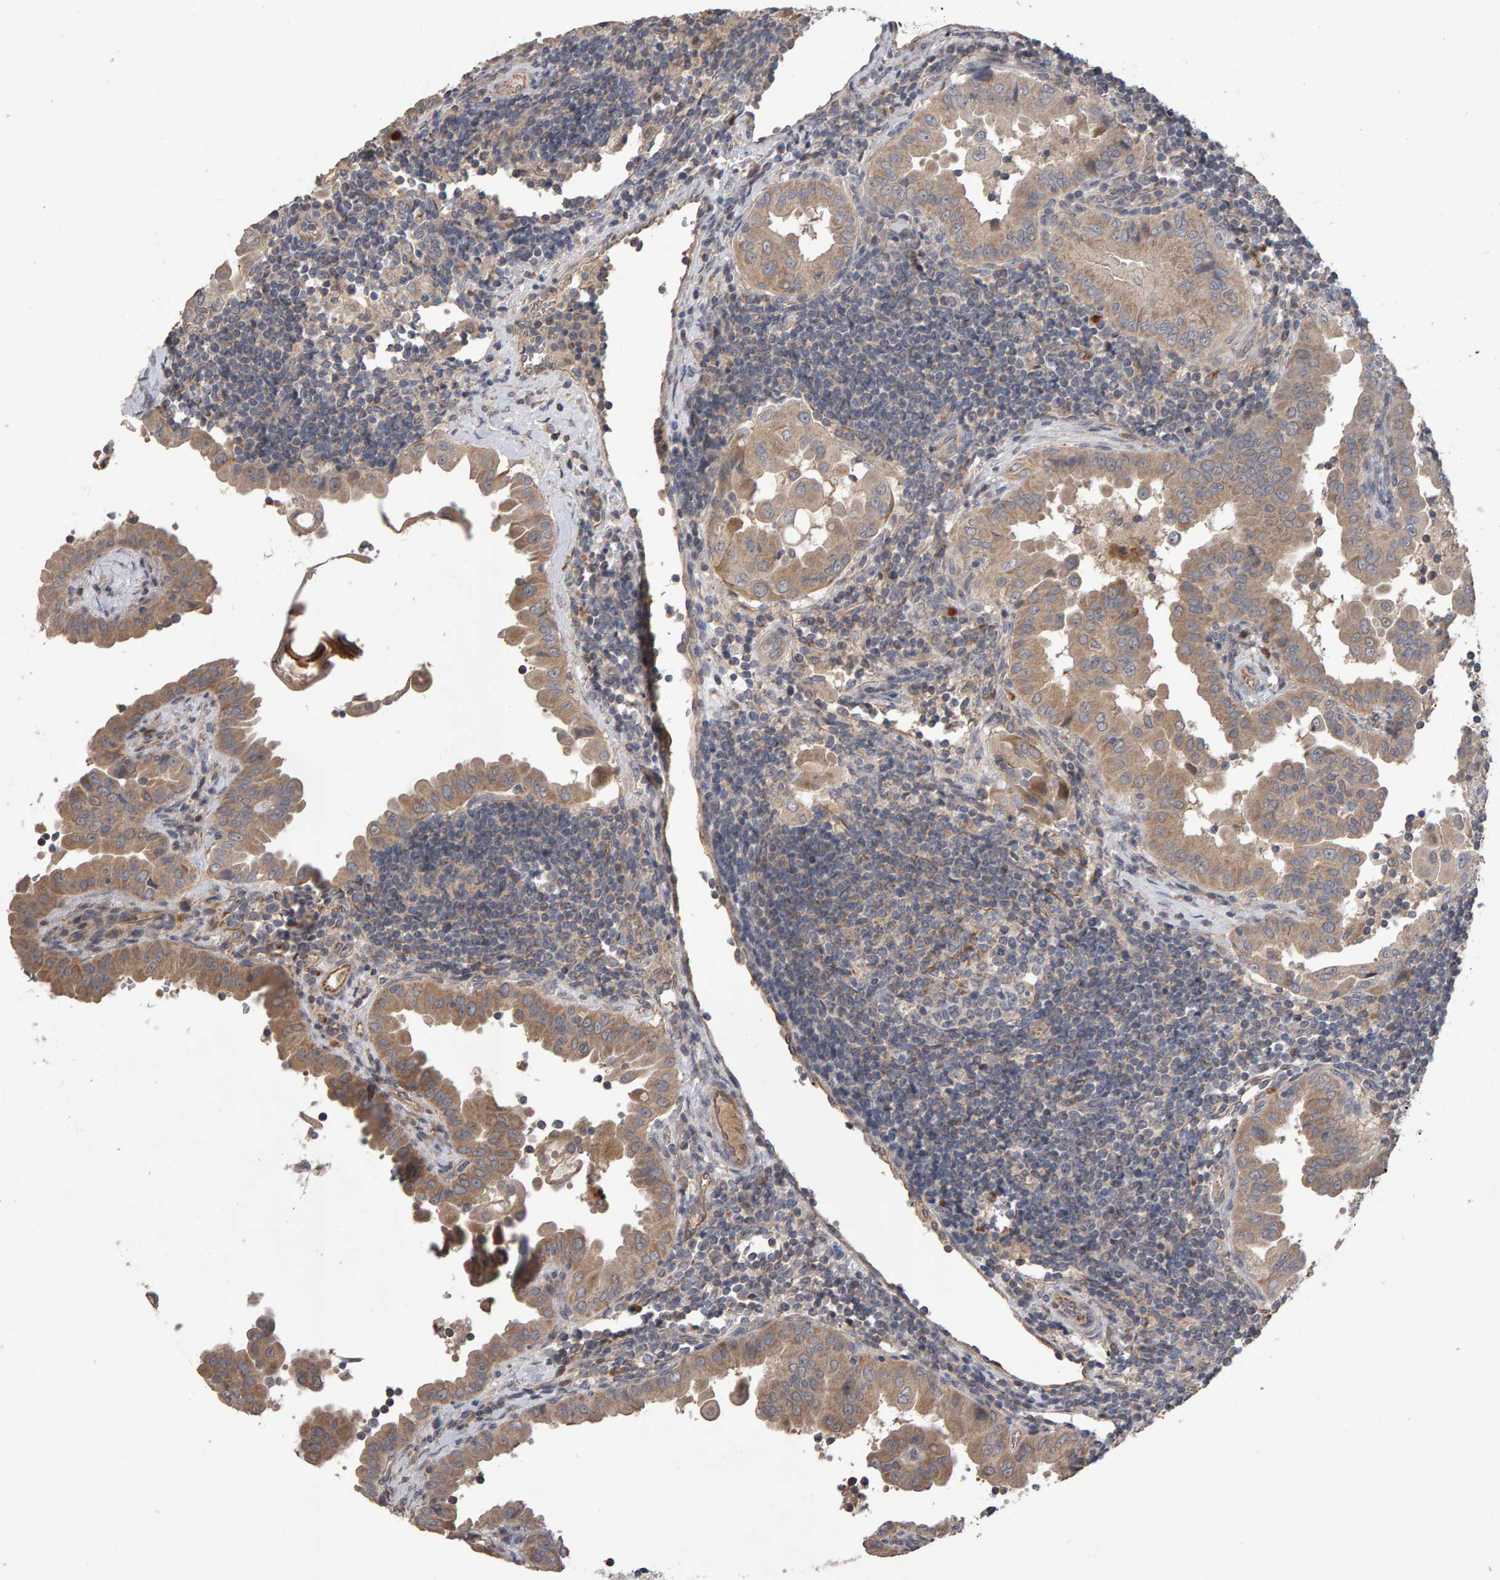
{"staining": {"intensity": "moderate", "quantity": ">75%", "location": "cytoplasmic/membranous"}, "tissue": "thyroid cancer", "cell_type": "Tumor cells", "image_type": "cancer", "snomed": [{"axis": "morphology", "description": "Papillary adenocarcinoma, NOS"}, {"axis": "topography", "description": "Thyroid gland"}], "caption": "Thyroid cancer (papillary adenocarcinoma) stained with DAB (3,3'-diaminobenzidine) immunohistochemistry displays medium levels of moderate cytoplasmic/membranous staining in approximately >75% of tumor cells.", "gene": "COASY", "patient": {"sex": "male", "age": 33}}